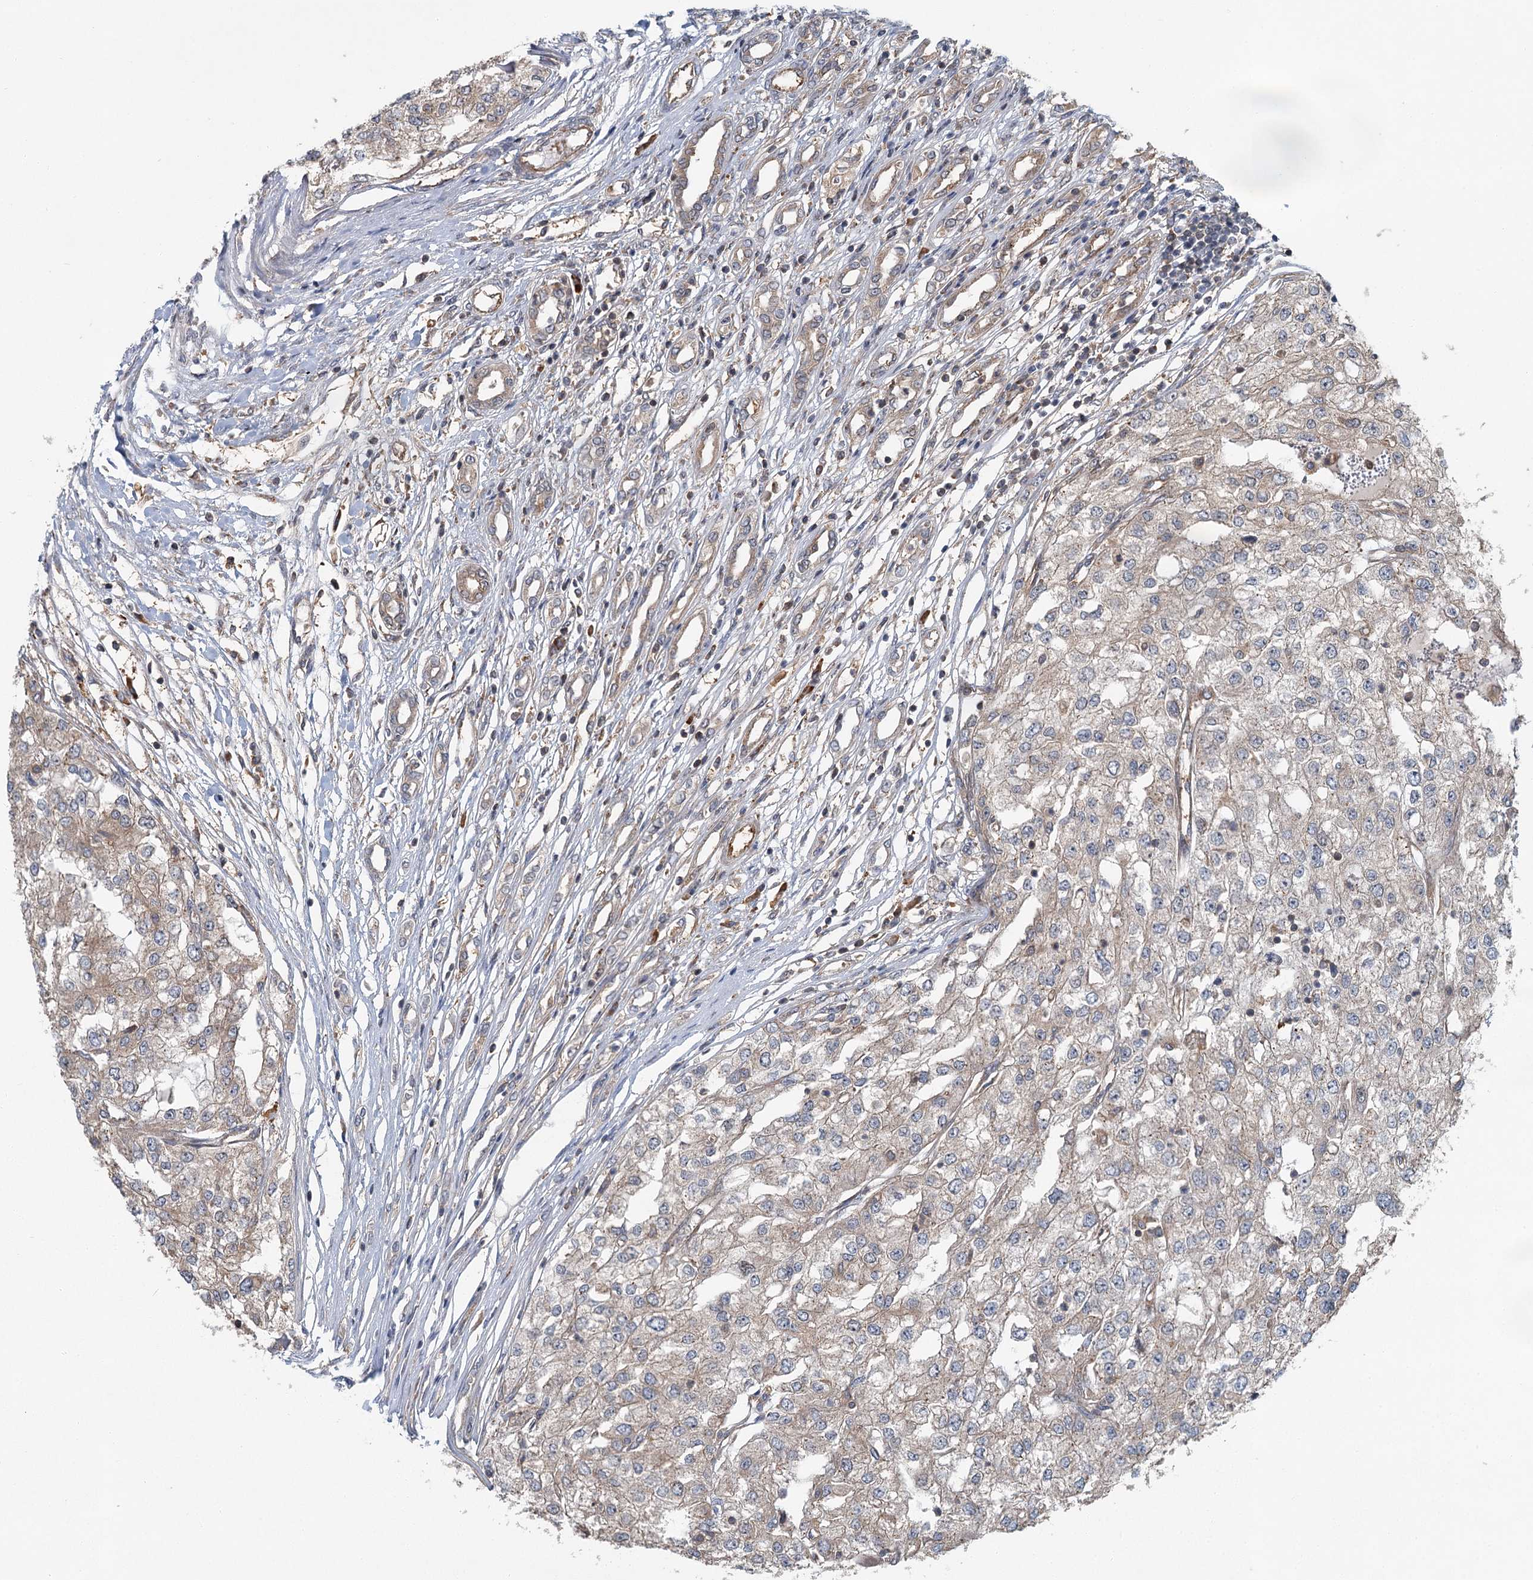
{"staining": {"intensity": "weak", "quantity": "<25%", "location": "cytoplasmic/membranous"}, "tissue": "renal cancer", "cell_type": "Tumor cells", "image_type": "cancer", "snomed": [{"axis": "morphology", "description": "Adenocarcinoma, NOS"}, {"axis": "topography", "description": "Kidney"}], "caption": "Tumor cells show no significant protein staining in adenocarcinoma (renal).", "gene": "ZNF527", "patient": {"sex": "female", "age": 54}}